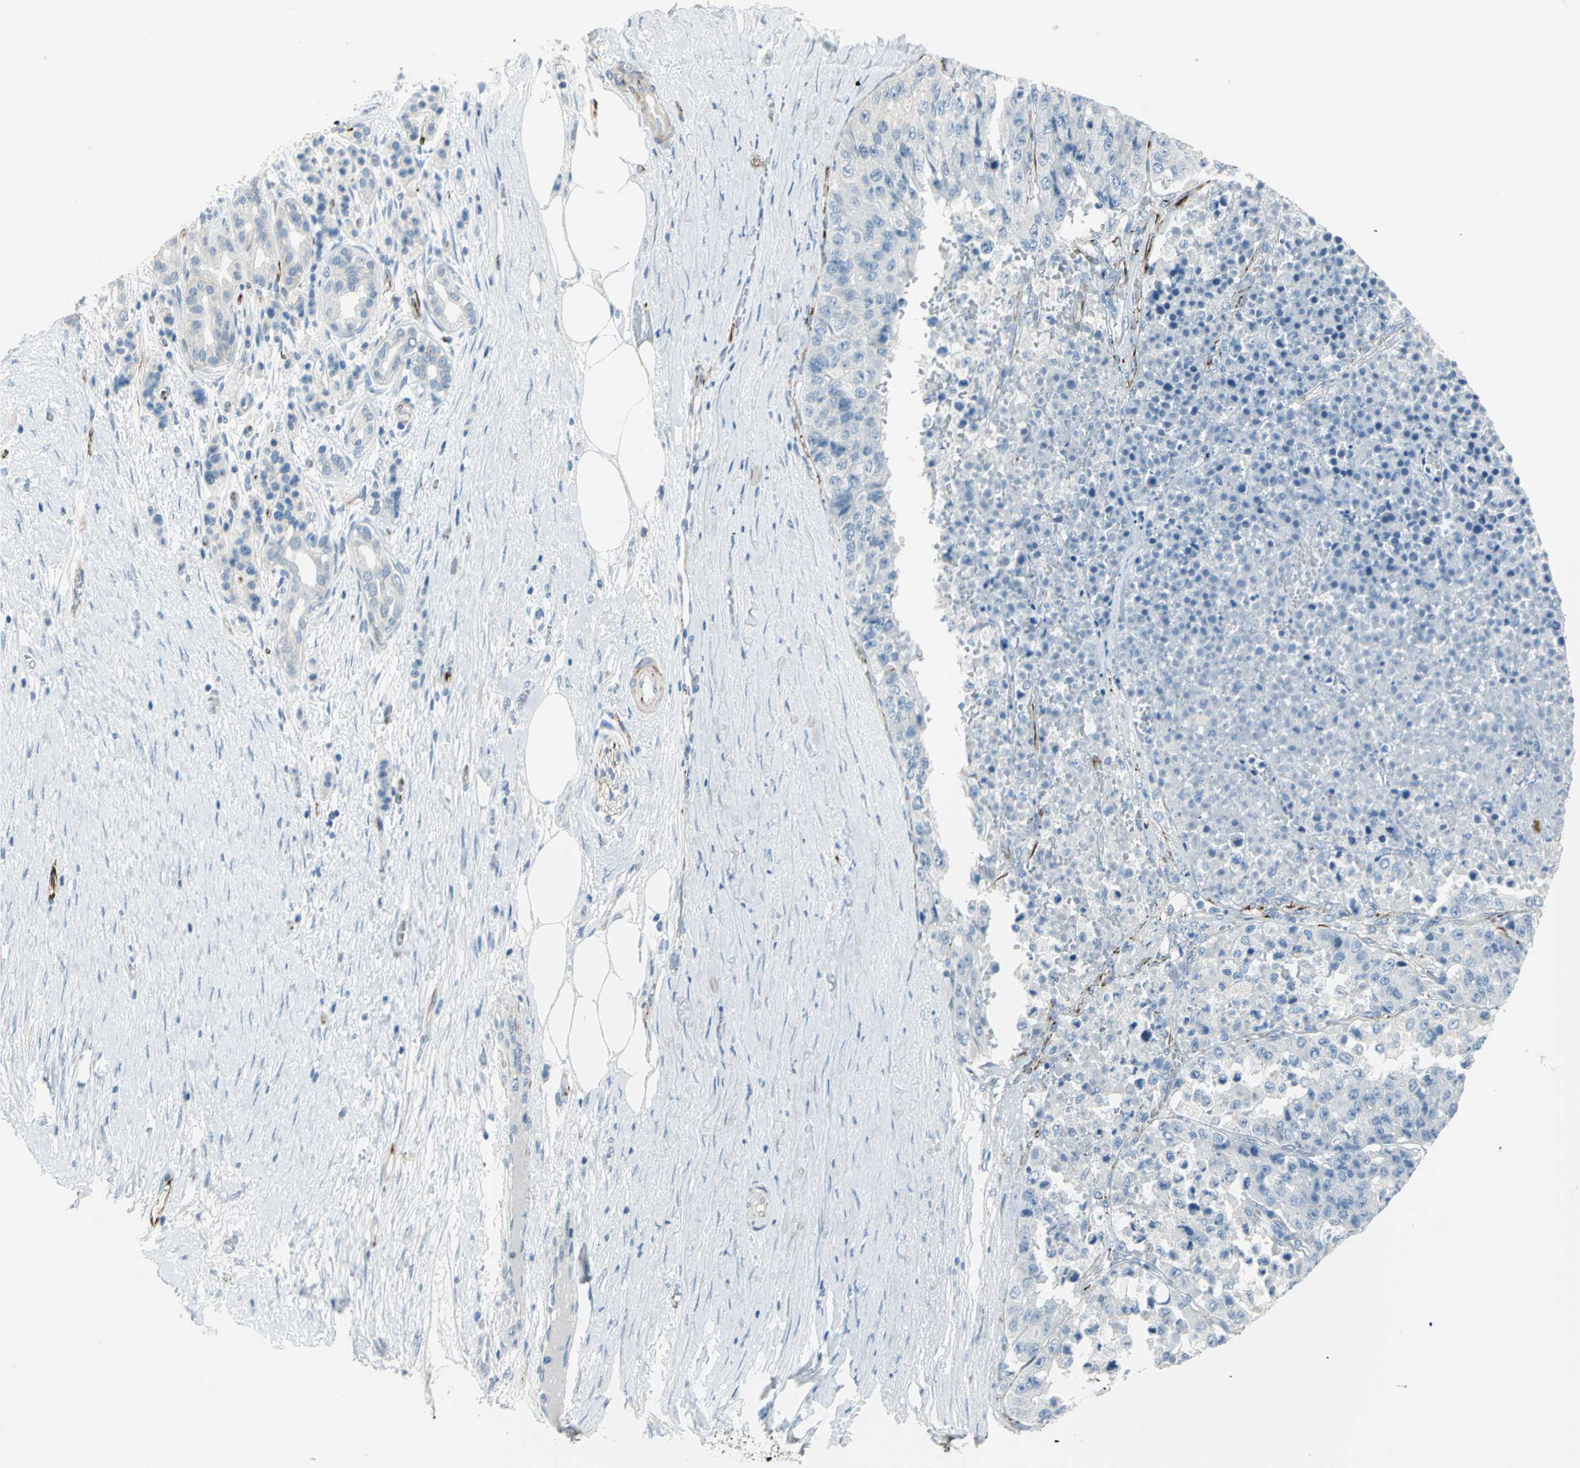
{"staining": {"intensity": "negative", "quantity": "none", "location": "none"}, "tissue": "pancreatic cancer", "cell_type": "Tumor cells", "image_type": "cancer", "snomed": [{"axis": "morphology", "description": "Adenocarcinoma, NOS"}, {"axis": "topography", "description": "Pancreas"}], "caption": "Adenocarcinoma (pancreatic) was stained to show a protein in brown. There is no significant positivity in tumor cells.", "gene": "ALOX15", "patient": {"sex": "male", "age": 50}}